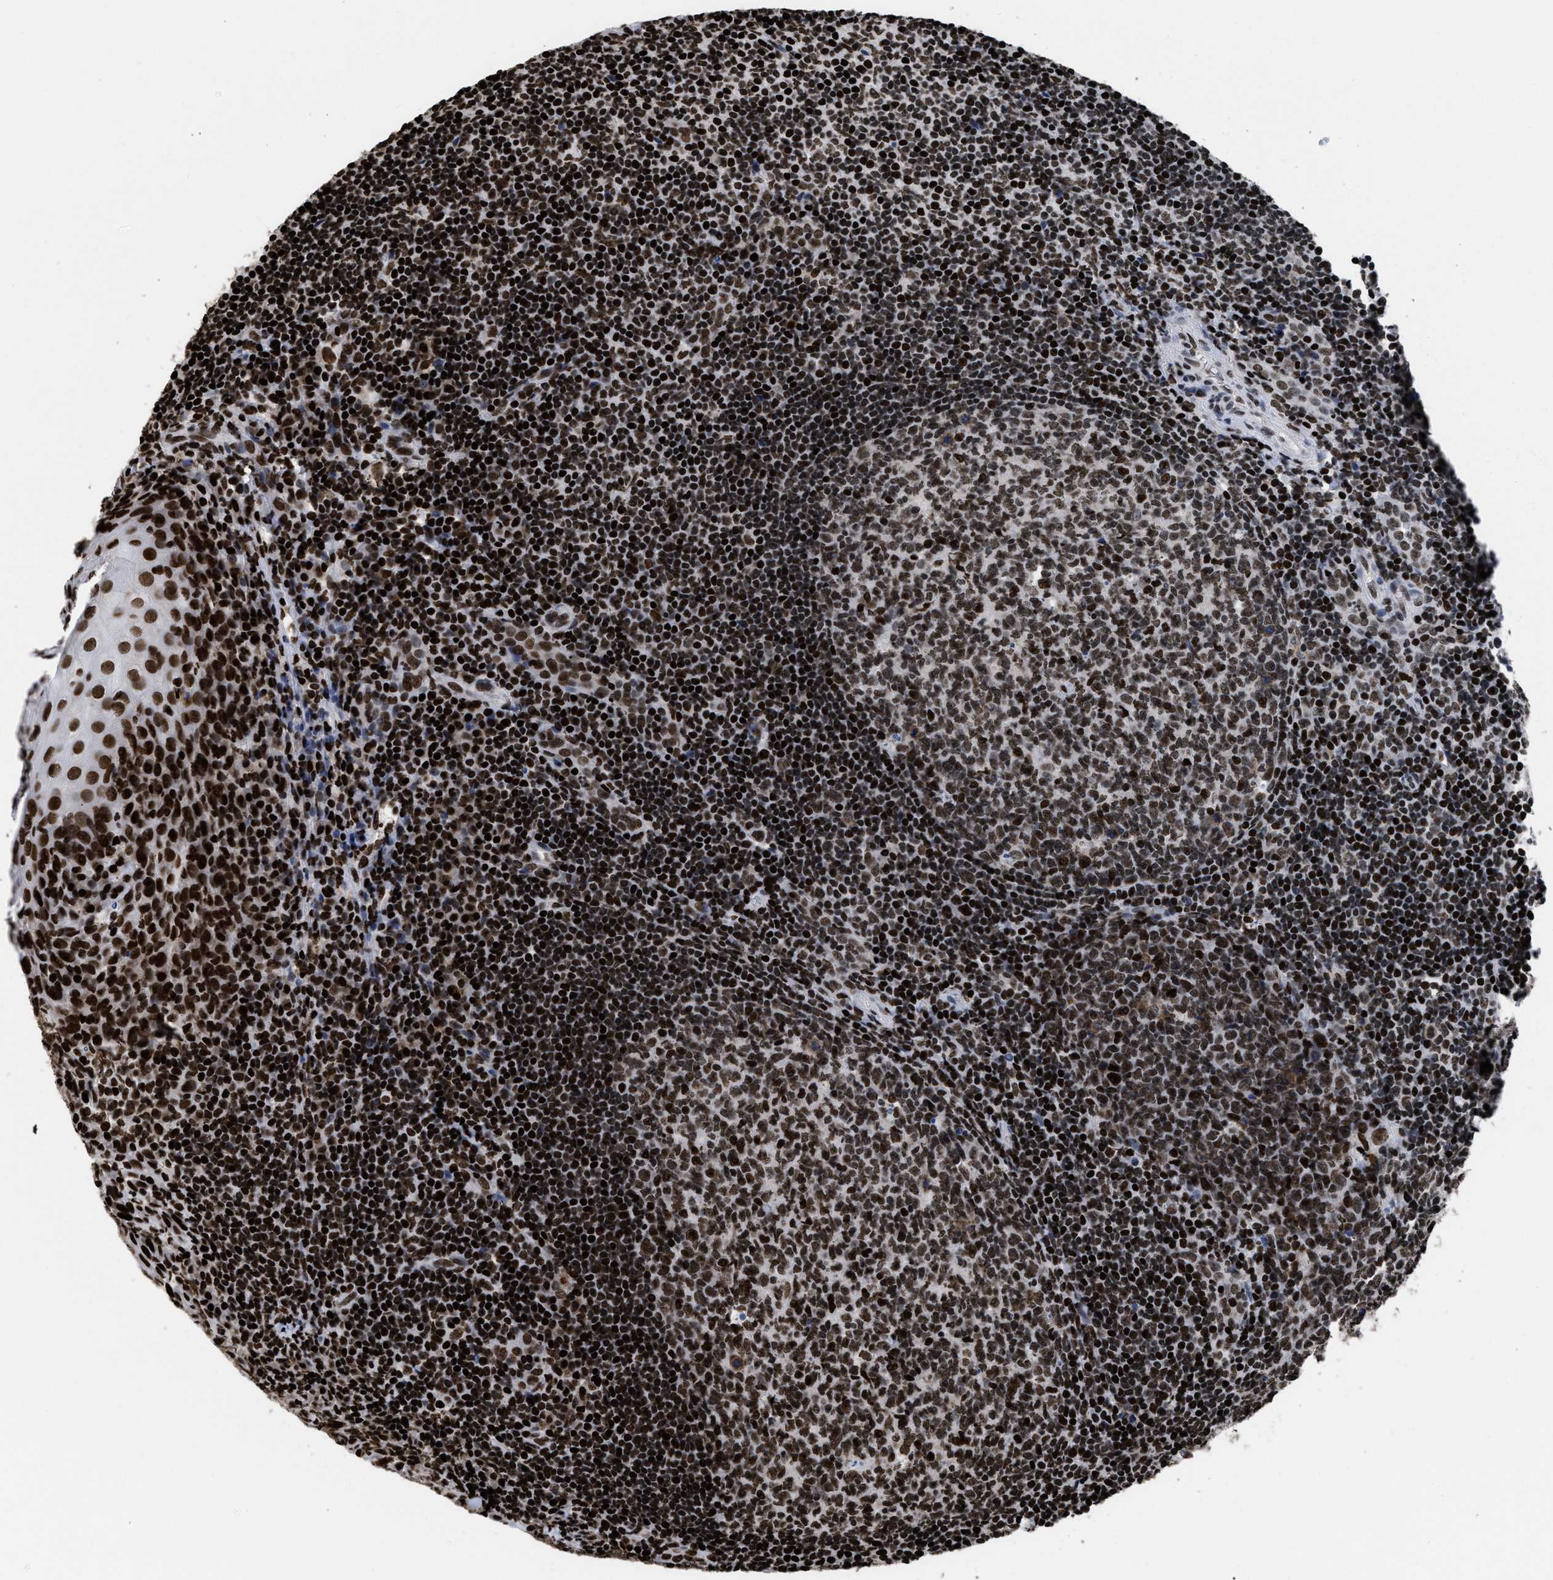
{"staining": {"intensity": "strong", "quantity": ">75%", "location": "nuclear"}, "tissue": "tonsil", "cell_type": "Germinal center cells", "image_type": "normal", "snomed": [{"axis": "morphology", "description": "Normal tissue, NOS"}, {"axis": "topography", "description": "Tonsil"}], "caption": "IHC histopathology image of normal tonsil: human tonsil stained using immunohistochemistry (IHC) demonstrates high levels of strong protein expression localized specifically in the nuclear of germinal center cells, appearing as a nuclear brown color.", "gene": "CALHM3", "patient": {"sex": "male", "age": 37}}